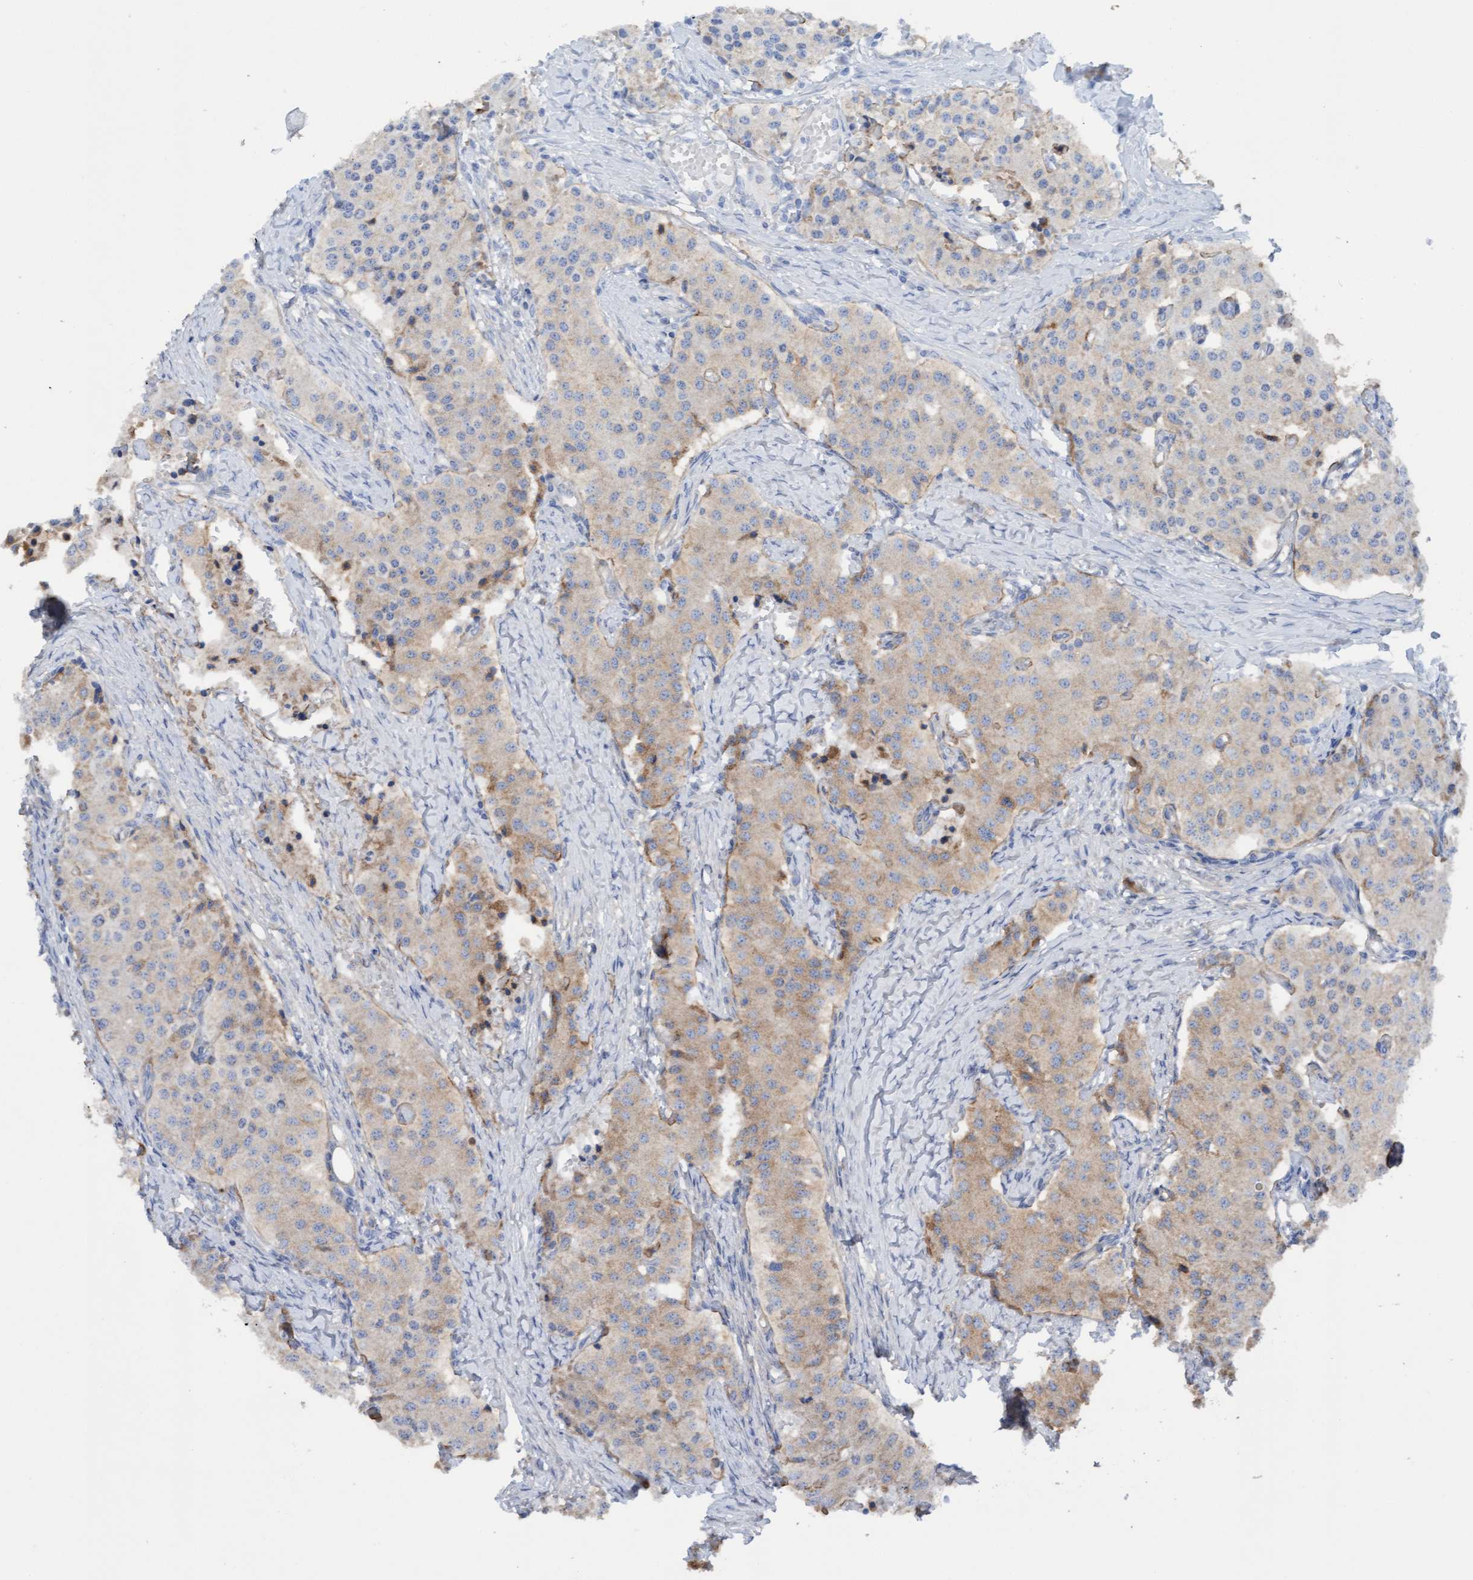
{"staining": {"intensity": "weak", "quantity": "25%-75%", "location": "cytoplasmic/membranous"}, "tissue": "carcinoid", "cell_type": "Tumor cells", "image_type": "cancer", "snomed": [{"axis": "morphology", "description": "Carcinoid, malignant, NOS"}, {"axis": "topography", "description": "Colon"}], "caption": "A histopathology image showing weak cytoplasmic/membranous positivity in approximately 25%-75% of tumor cells in carcinoid (malignant), as visualized by brown immunohistochemical staining.", "gene": "ITFG1", "patient": {"sex": "female", "age": 52}}